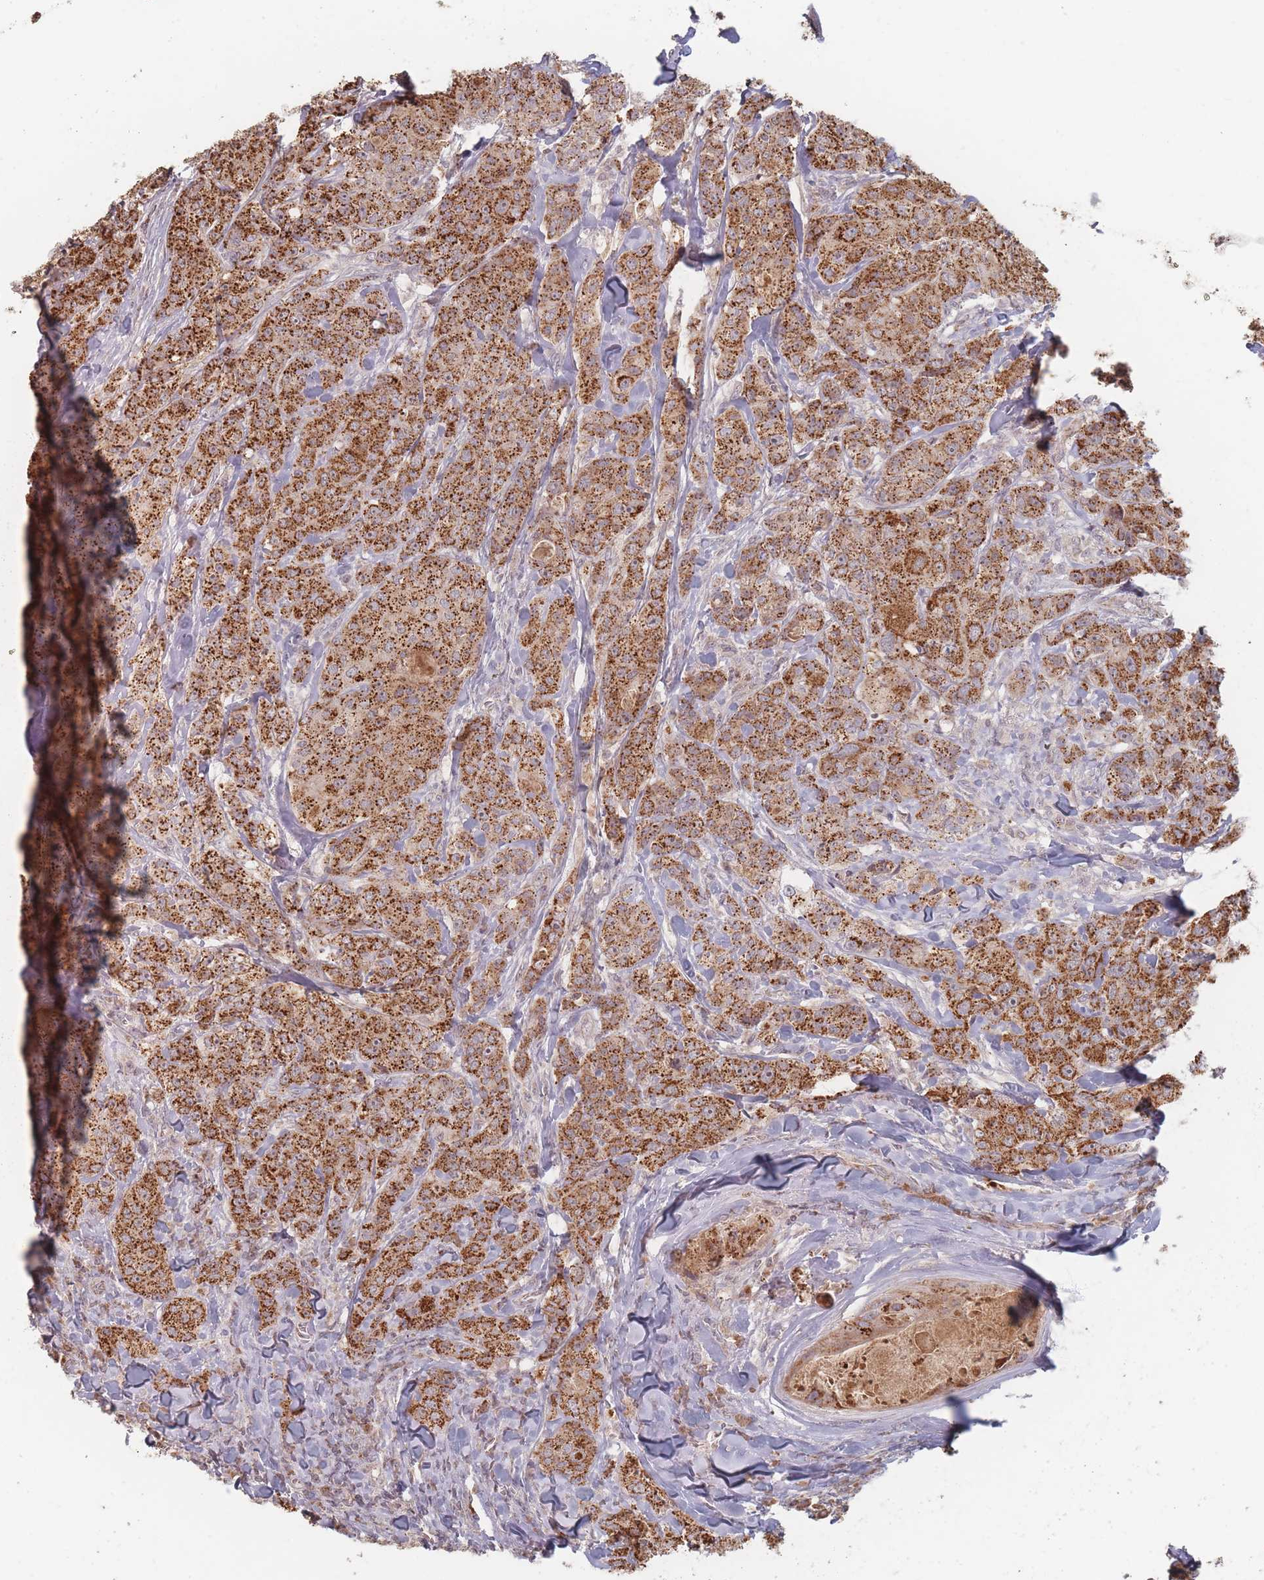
{"staining": {"intensity": "strong", "quantity": ">75%", "location": "cytoplasmic/membranous"}, "tissue": "breast cancer", "cell_type": "Tumor cells", "image_type": "cancer", "snomed": [{"axis": "morphology", "description": "Duct carcinoma"}, {"axis": "topography", "description": "Breast"}], "caption": "This micrograph displays breast cancer stained with immunohistochemistry to label a protein in brown. The cytoplasmic/membranous of tumor cells show strong positivity for the protein. Nuclei are counter-stained blue.", "gene": "OR2M4", "patient": {"sex": "female", "age": 43}}